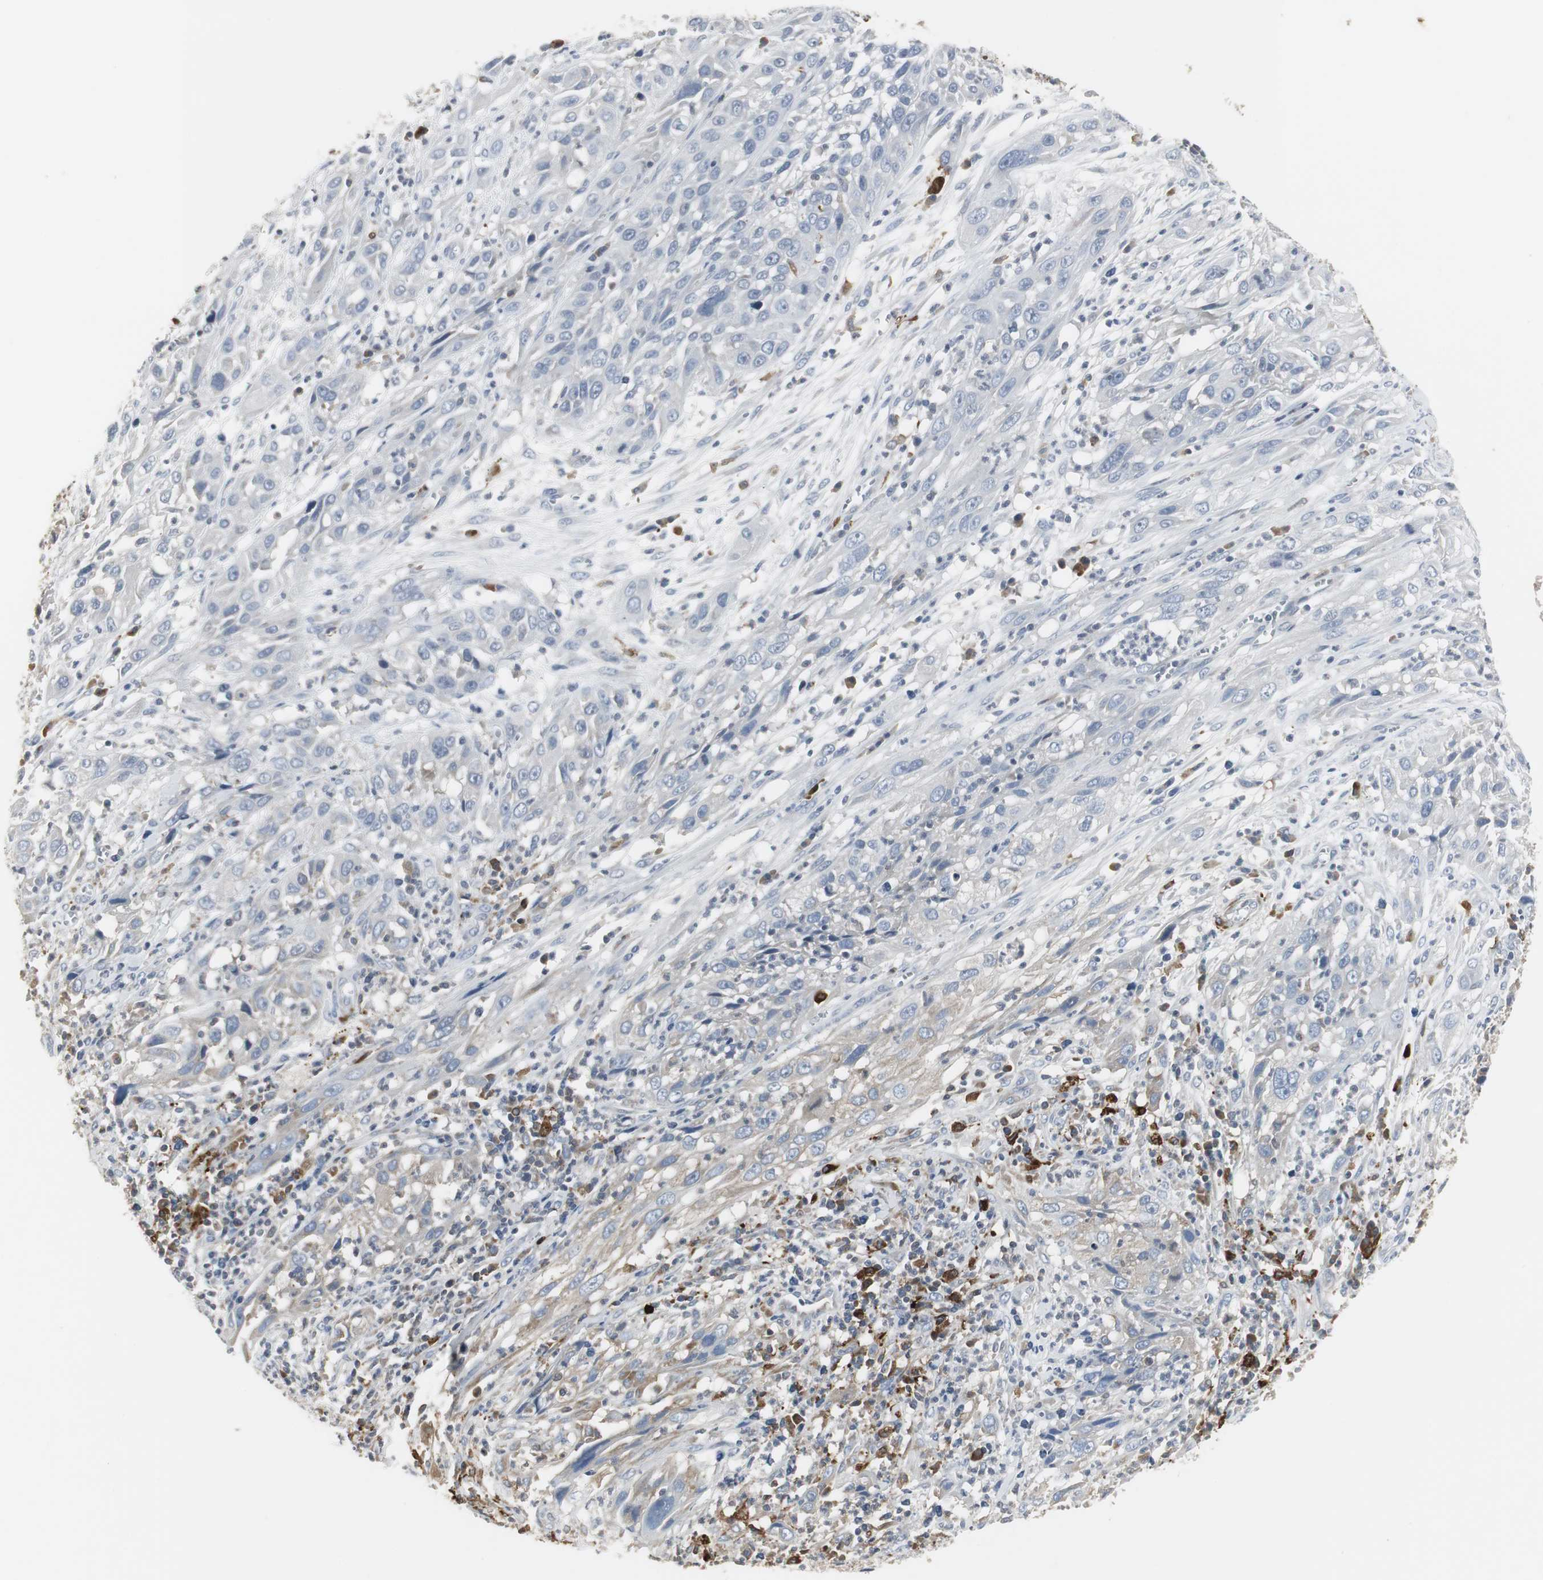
{"staining": {"intensity": "weak", "quantity": "<25%", "location": "cytoplasmic/membranous"}, "tissue": "cervical cancer", "cell_type": "Tumor cells", "image_type": "cancer", "snomed": [{"axis": "morphology", "description": "Squamous cell carcinoma, NOS"}, {"axis": "topography", "description": "Cervix"}], "caption": "This is an IHC histopathology image of human cervical cancer (squamous cell carcinoma). There is no expression in tumor cells.", "gene": "PI15", "patient": {"sex": "female", "age": 32}}